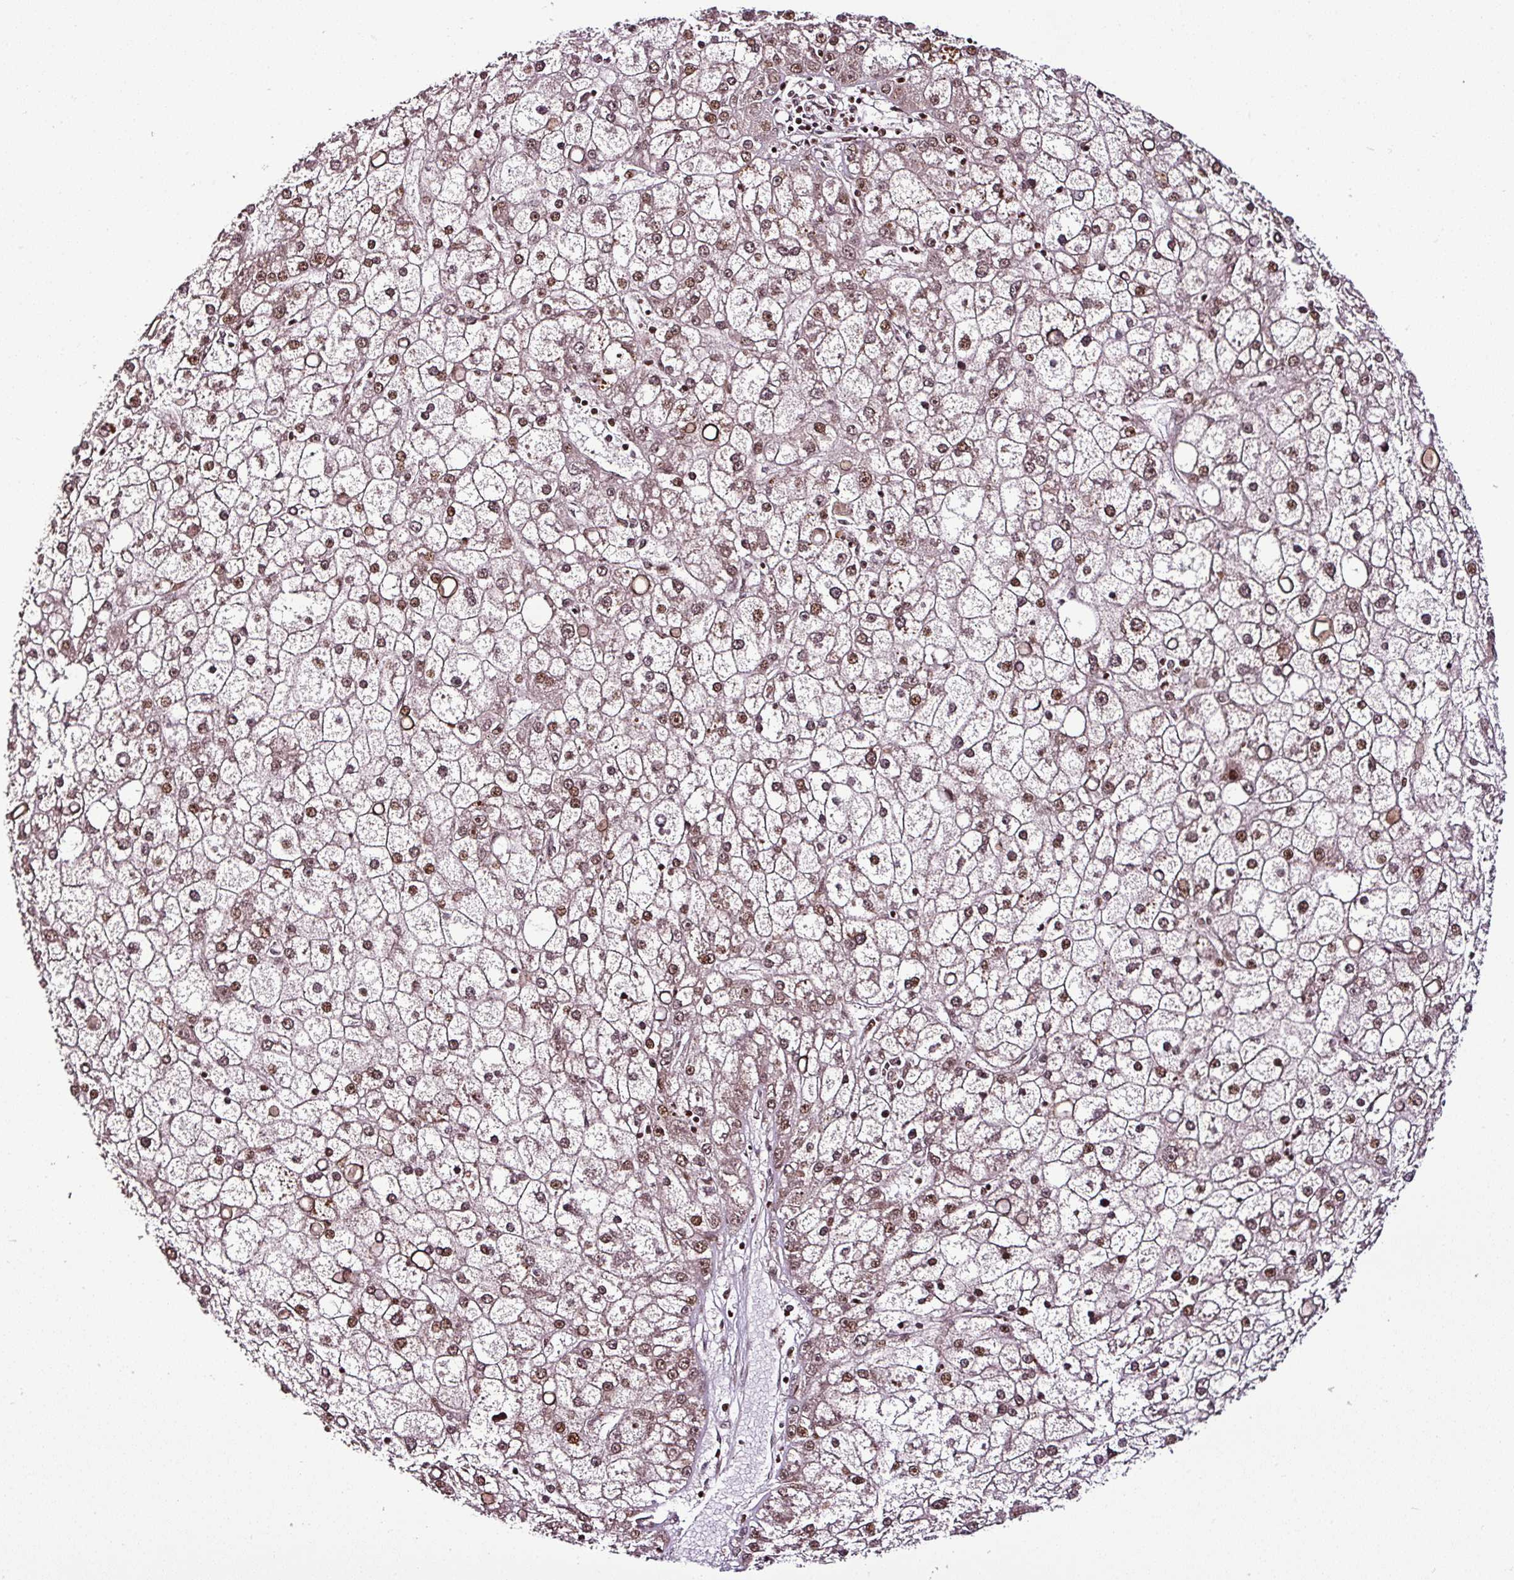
{"staining": {"intensity": "moderate", "quantity": ">75%", "location": "nuclear"}, "tissue": "liver cancer", "cell_type": "Tumor cells", "image_type": "cancer", "snomed": [{"axis": "morphology", "description": "Carcinoma, Hepatocellular, NOS"}, {"axis": "topography", "description": "Liver"}], "caption": "Approximately >75% of tumor cells in human liver cancer (hepatocellular carcinoma) display moderate nuclear protein positivity as visualized by brown immunohistochemical staining.", "gene": "COPRS", "patient": {"sex": "male", "age": 67}}